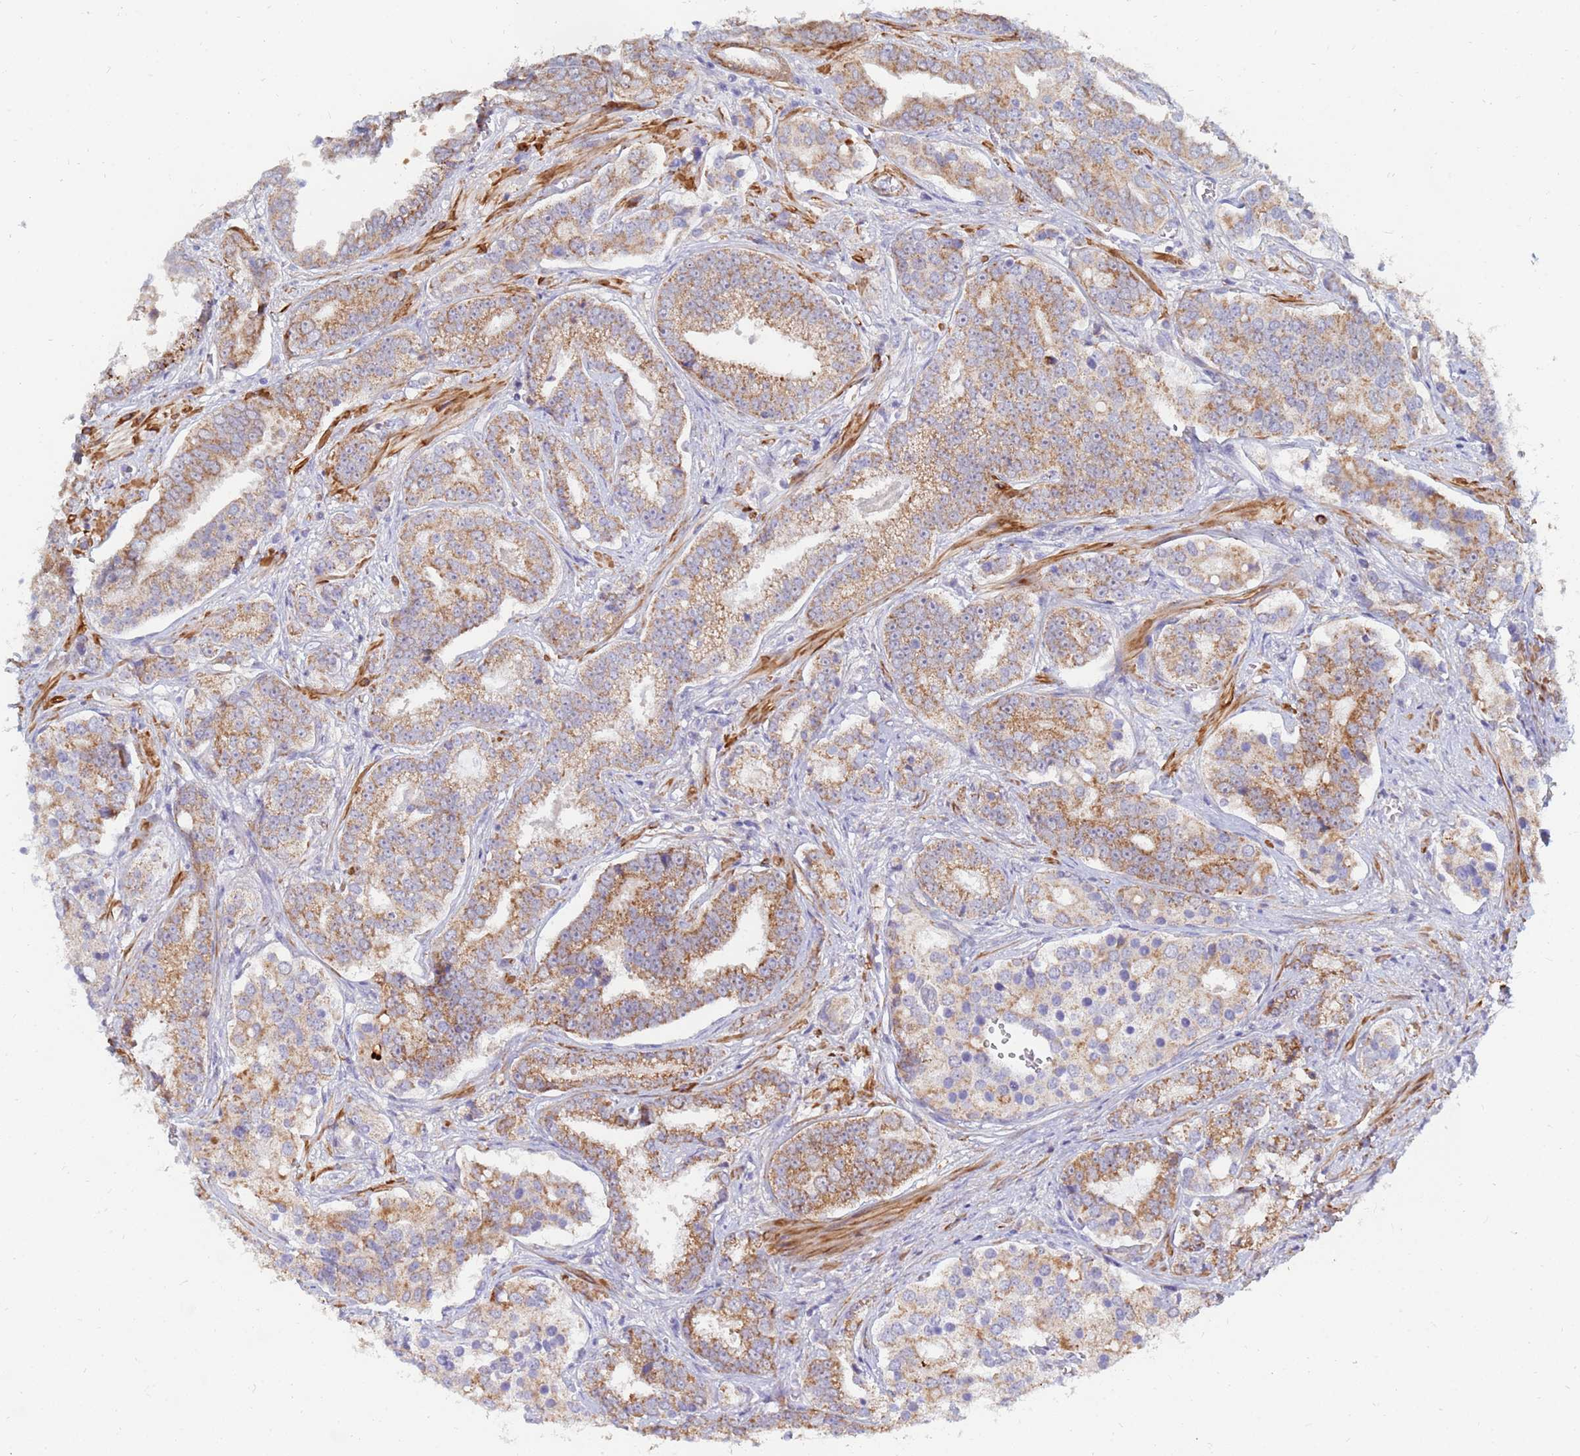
{"staining": {"intensity": "moderate", "quantity": ">75%", "location": "cytoplasmic/membranous"}, "tissue": "prostate cancer", "cell_type": "Tumor cells", "image_type": "cancer", "snomed": [{"axis": "morphology", "description": "Adenocarcinoma, High grade"}, {"axis": "topography", "description": "Prostate"}], "caption": "Immunohistochemistry image of neoplastic tissue: human prostate cancer stained using immunohistochemistry reveals medium levels of moderate protein expression localized specifically in the cytoplasmic/membranous of tumor cells, appearing as a cytoplasmic/membranous brown color.", "gene": "SDR39U1", "patient": {"sex": "male", "age": 67}}